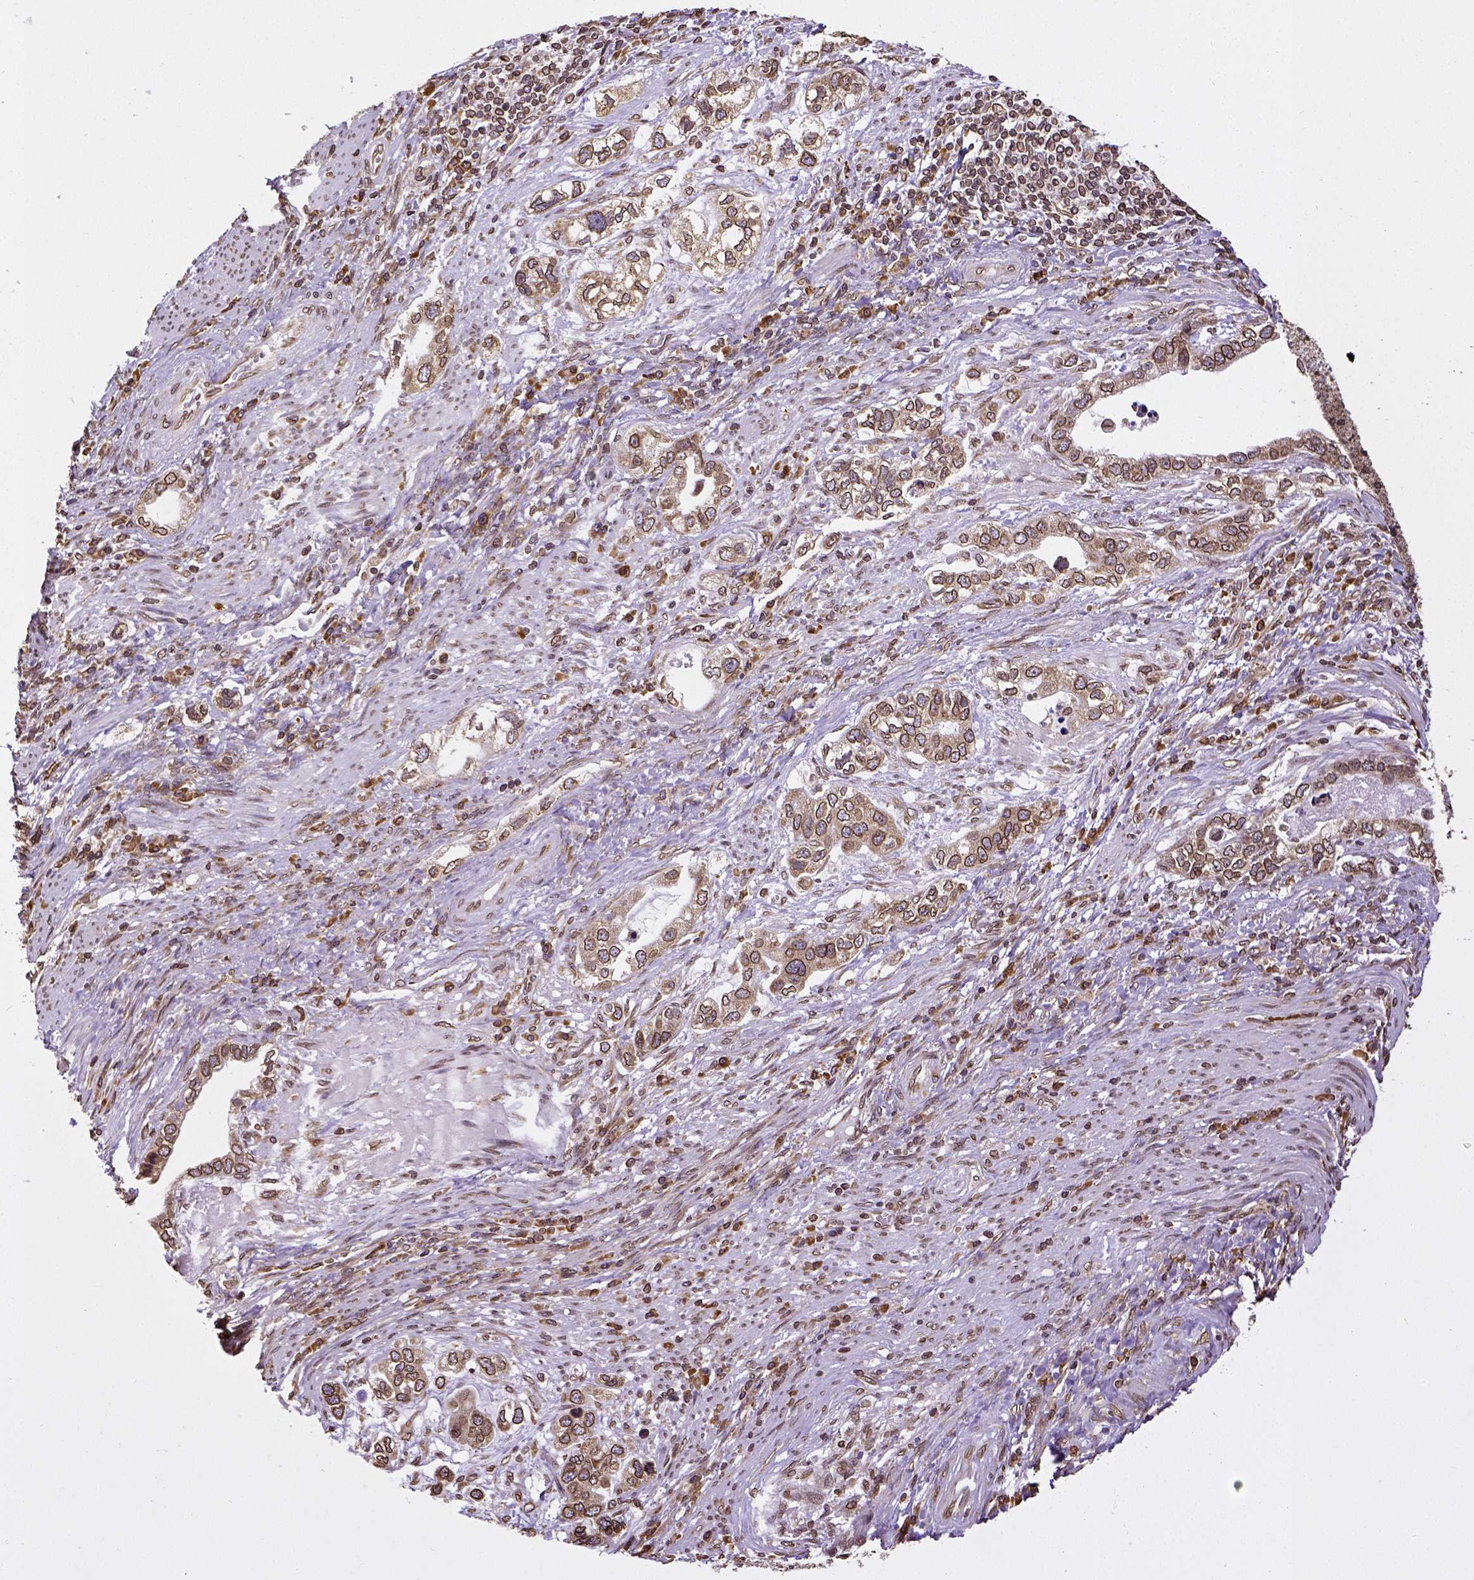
{"staining": {"intensity": "moderate", "quantity": ">75%", "location": "cytoplasmic/membranous,nuclear"}, "tissue": "stomach cancer", "cell_type": "Tumor cells", "image_type": "cancer", "snomed": [{"axis": "morphology", "description": "Adenocarcinoma, NOS"}, {"axis": "topography", "description": "Stomach, lower"}], "caption": "Stomach cancer (adenocarcinoma) stained with IHC demonstrates moderate cytoplasmic/membranous and nuclear expression in about >75% of tumor cells.", "gene": "MTDH", "patient": {"sex": "female", "age": 93}}